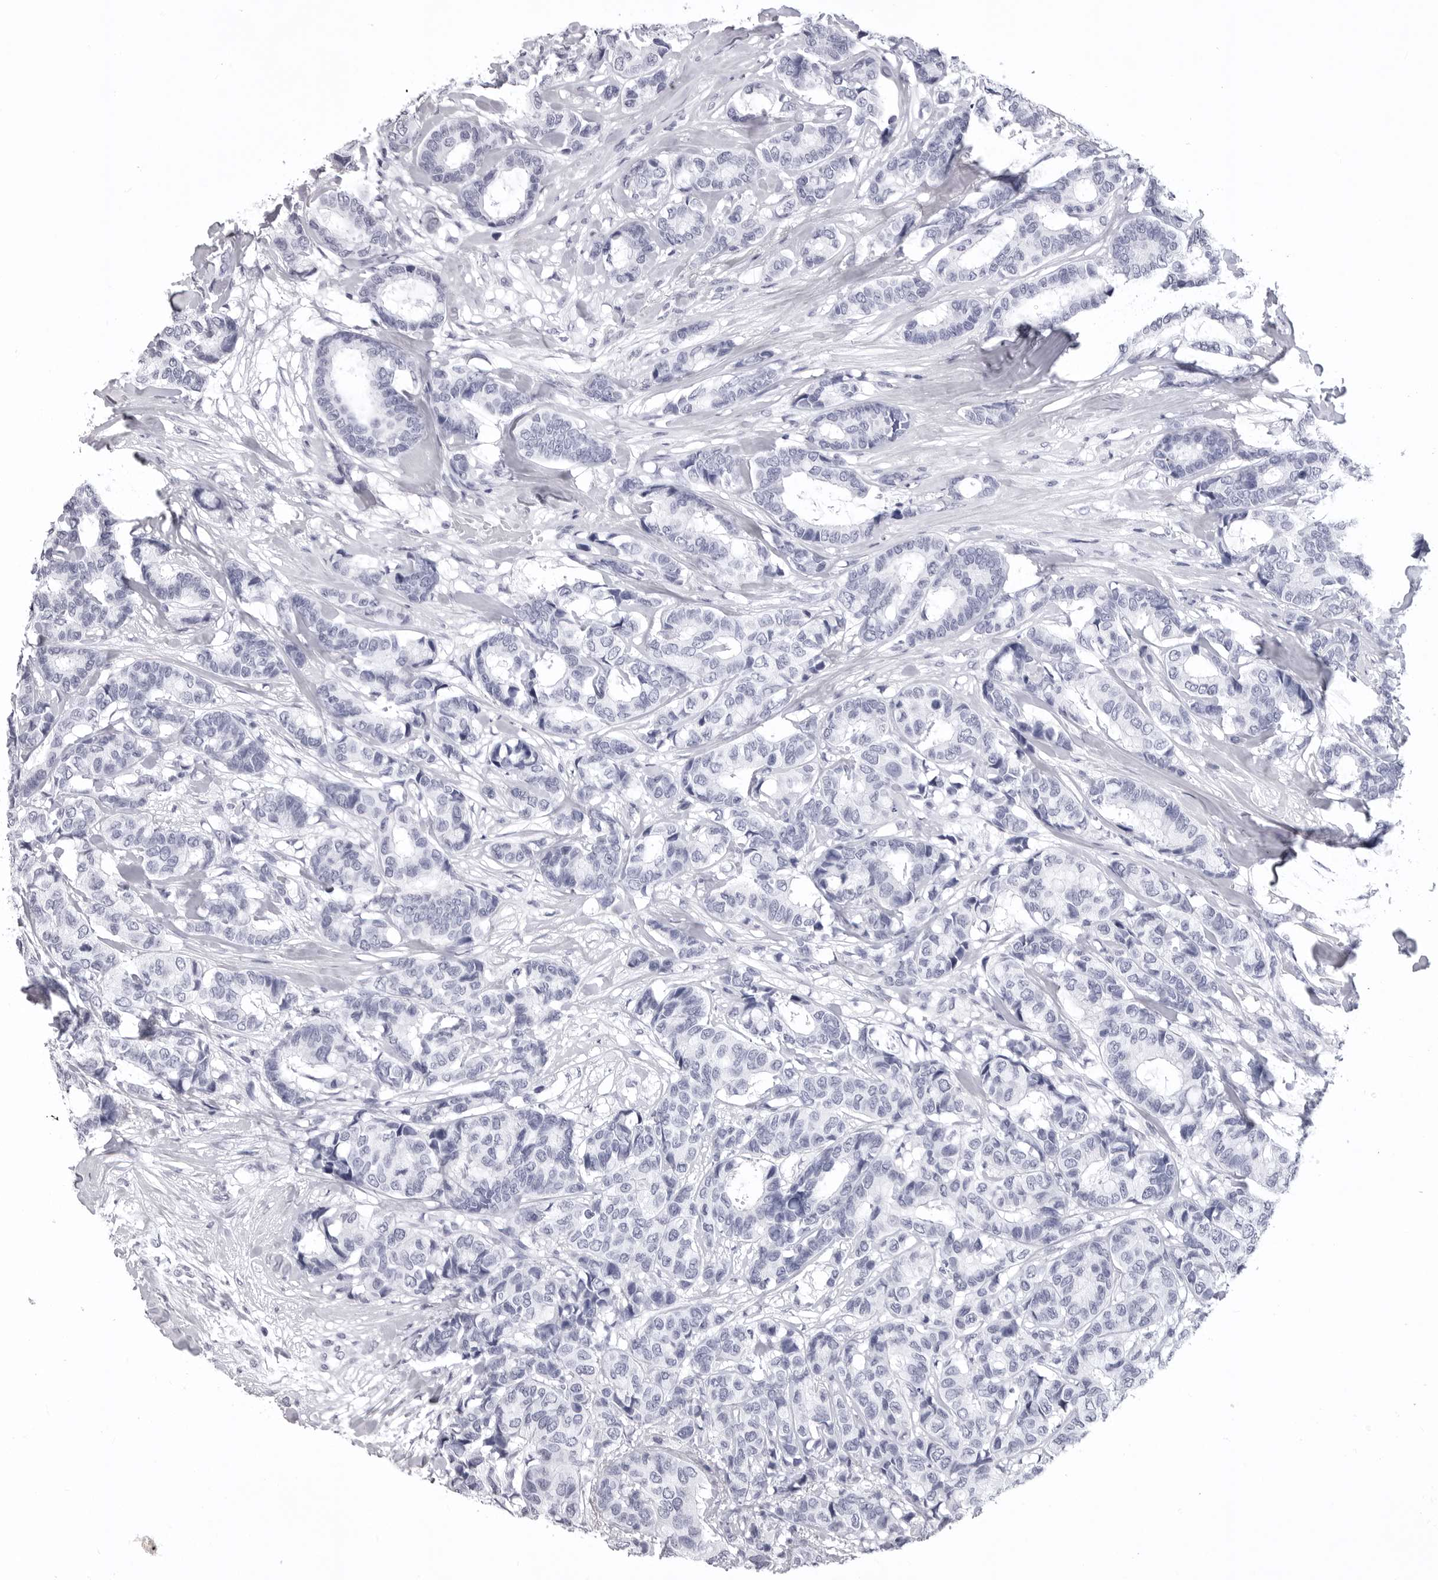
{"staining": {"intensity": "negative", "quantity": "none", "location": "none"}, "tissue": "breast cancer", "cell_type": "Tumor cells", "image_type": "cancer", "snomed": [{"axis": "morphology", "description": "Duct carcinoma"}, {"axis": "topography", "description": "Breast"}], "caption": "The immunohistochemistry photomicrograph has no significant positivity in tumor cells of infiltrating ductal carcinoma (breast) tissue.", "gene": "LGALS4", "patient": {"sex": "female", "age": 87}}